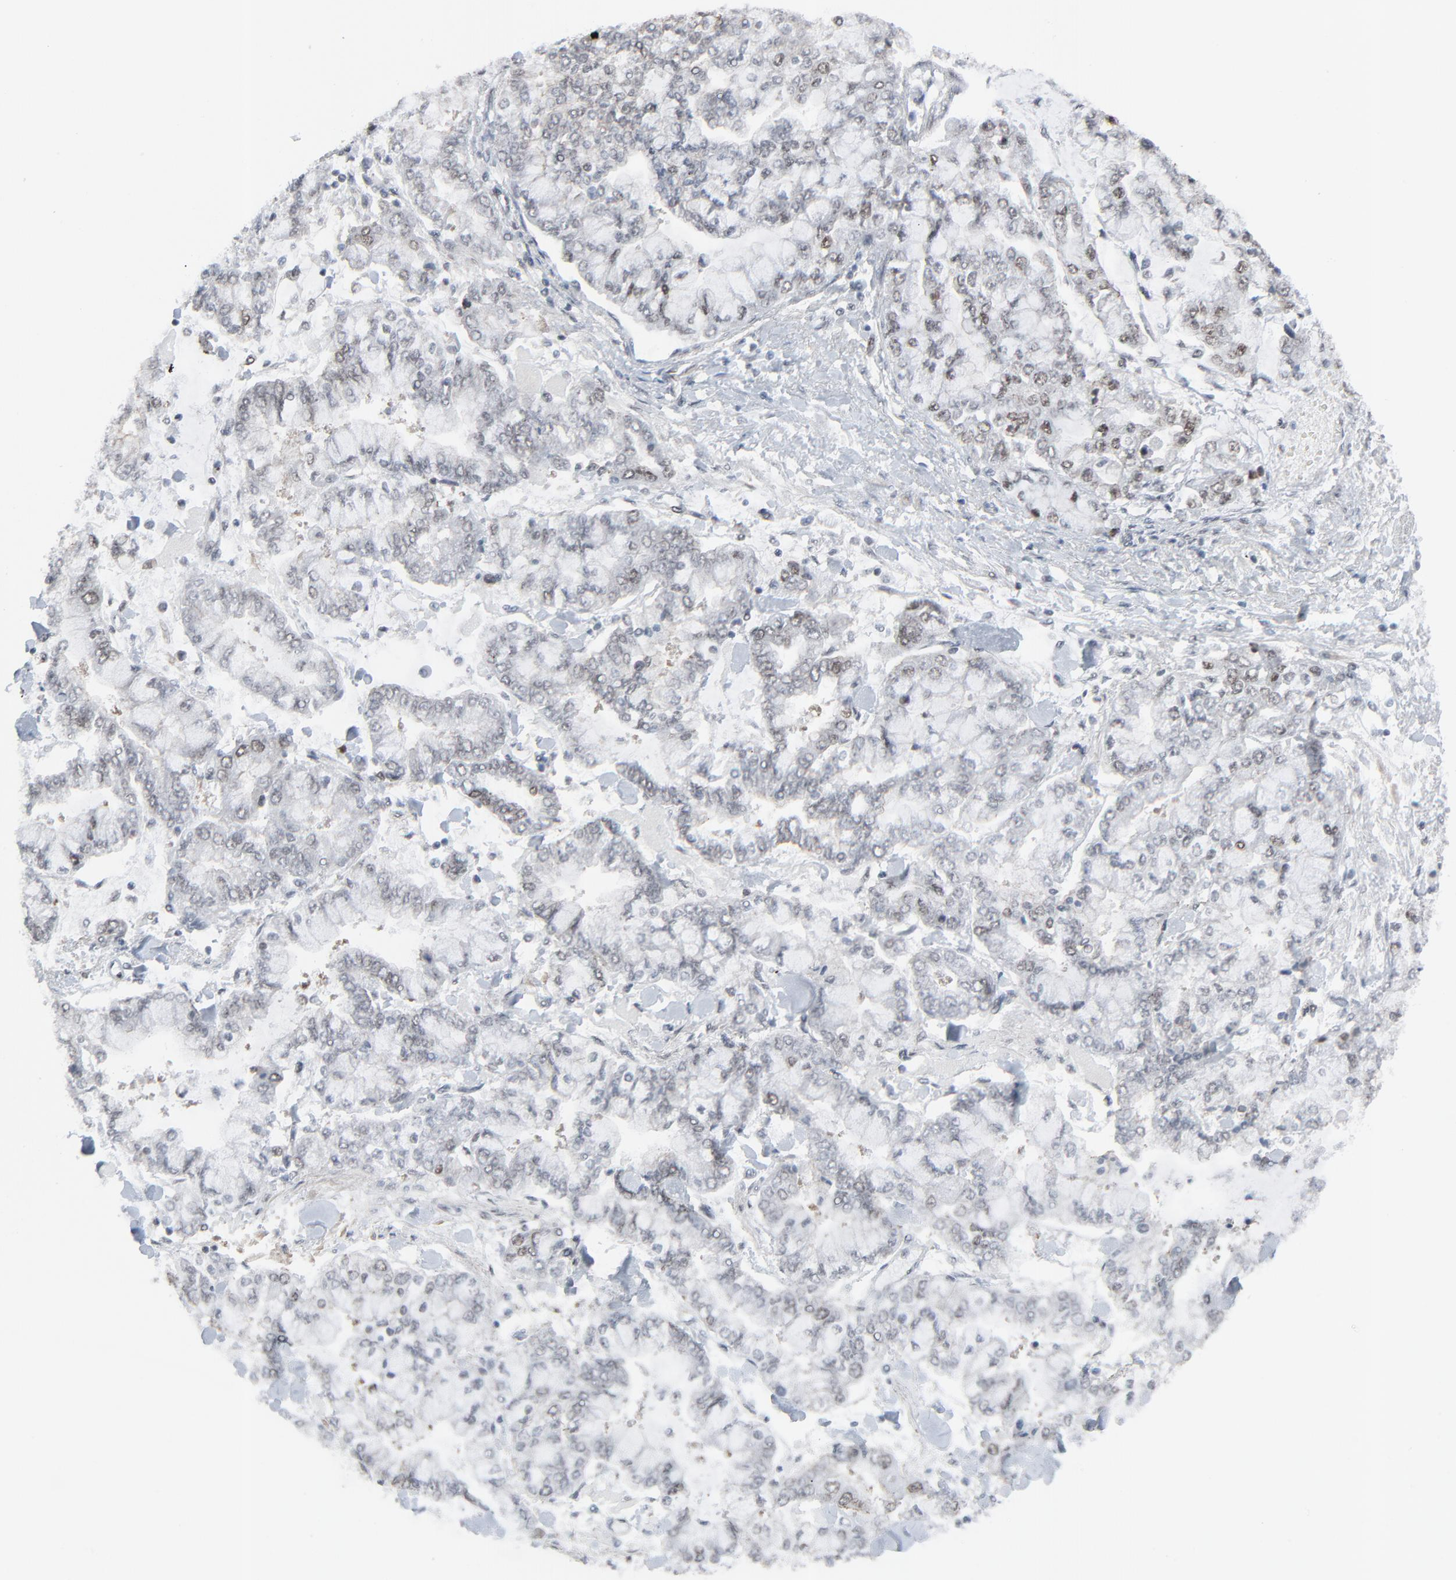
{"staining": {"intensity": "weak", "quantity": "<25%", "location": "nuclear"}, "tissue": "stomach cancer", "cell_type": "Tumor cells", "image_type": "cancer", "snomed": [{"axis": "morphology", "description": "Normal tissue, NOS"}, {"axis": "morphology", "description": "Adenocarcinoma, NOS"}, {"axis": "topography", "description": "Stomach, upper"}, {"axis": "topography", "description": "Stomach"}], "caption": "Stomach cancer stained for a protein using IHC shows no positivity tumor cells.", "gene": "FBXO28", "patient": {"sex": "male", "age": 76}}